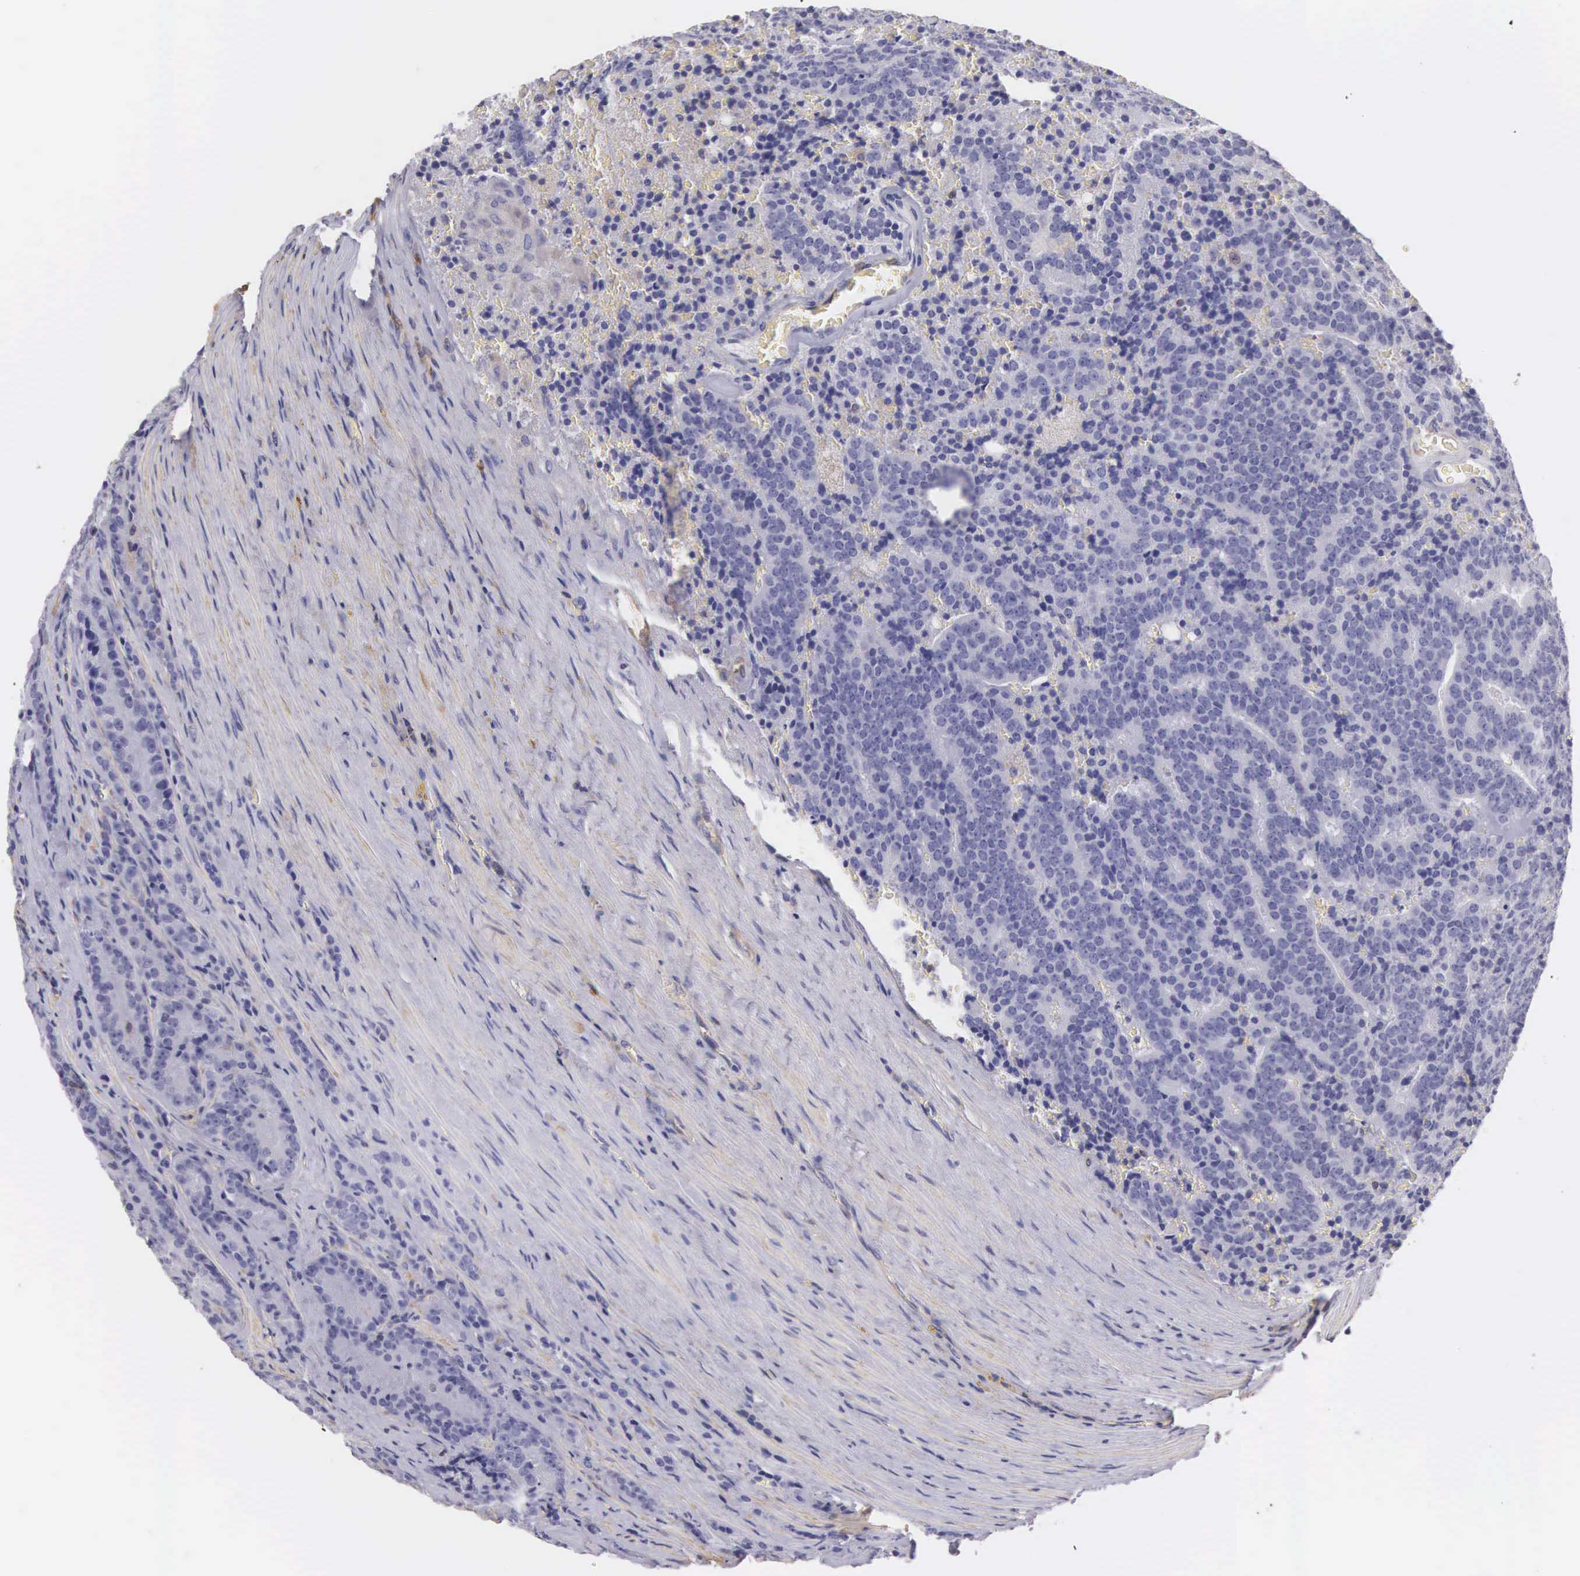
{"staining": {"intensity": "negative", "quantity": "none", "location": "none"}, "tissue": "prostate cancer", "cell_type": "Tumor cells", "image_type": "cancer", "snomed": [{"axis": "morphology", "description": "Adenocarcinoma, Medium grade"}, {"axis": "topography", "description": "Prostate"}], "caption": "Protein analysis of prostate cancer (medium-grade adenocarcinoma) exhibits no significant expression in tumor cells.", "gene": "OSBPL3", "patient": {"sex": "male", "age": 65}}